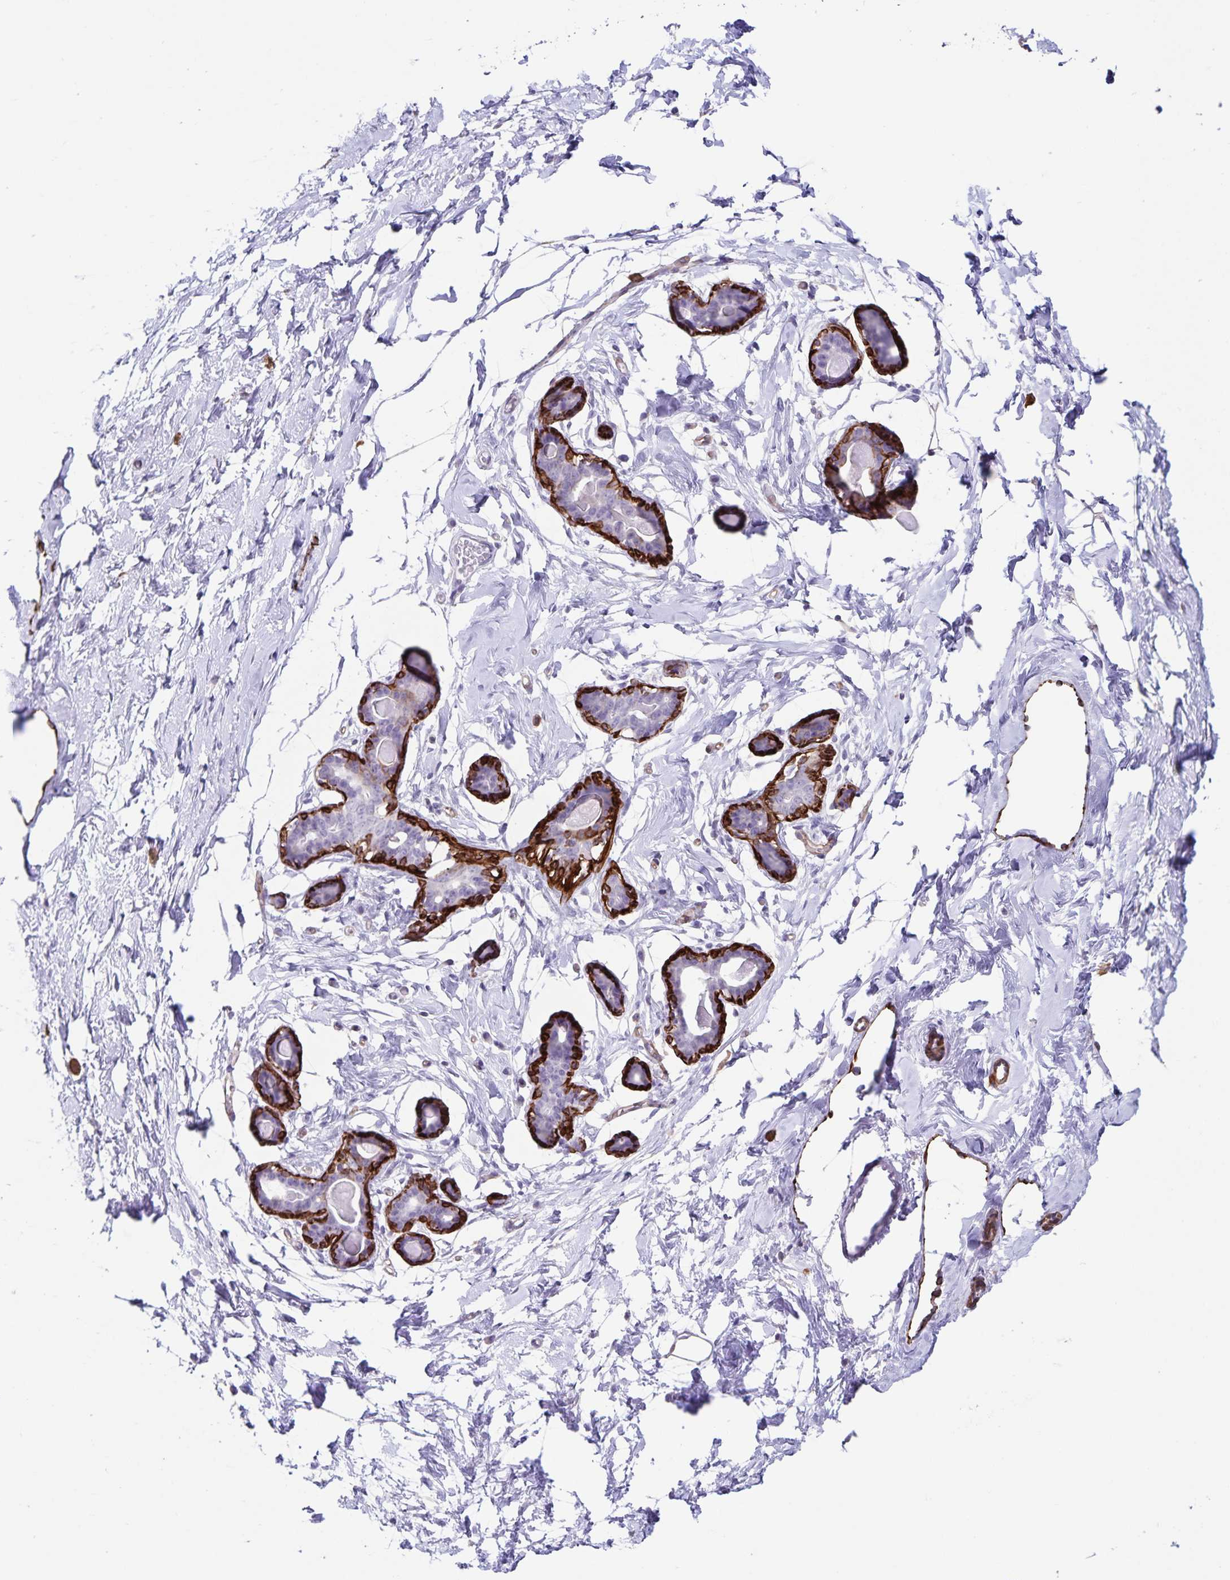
{"staining": {"intensity": "weak", "quantity": "<25%", "location": "cytoplasmic/membranous"}, "tissue": "breast", "cell_type": "Adipocytes", "image_type": "normal", "snomed": [{"axis": "morphology", "description": "Normal tissue, NOS"}, {"axis": "topography", "description": "Breast"}], "caption": "High power microscopy photomicrograph of an immunohistochemistry image of benign breast, revealing no significant staining in adipocytes.", "gene": "SYNM", "patient": {"sex": "female", "age": 45}}